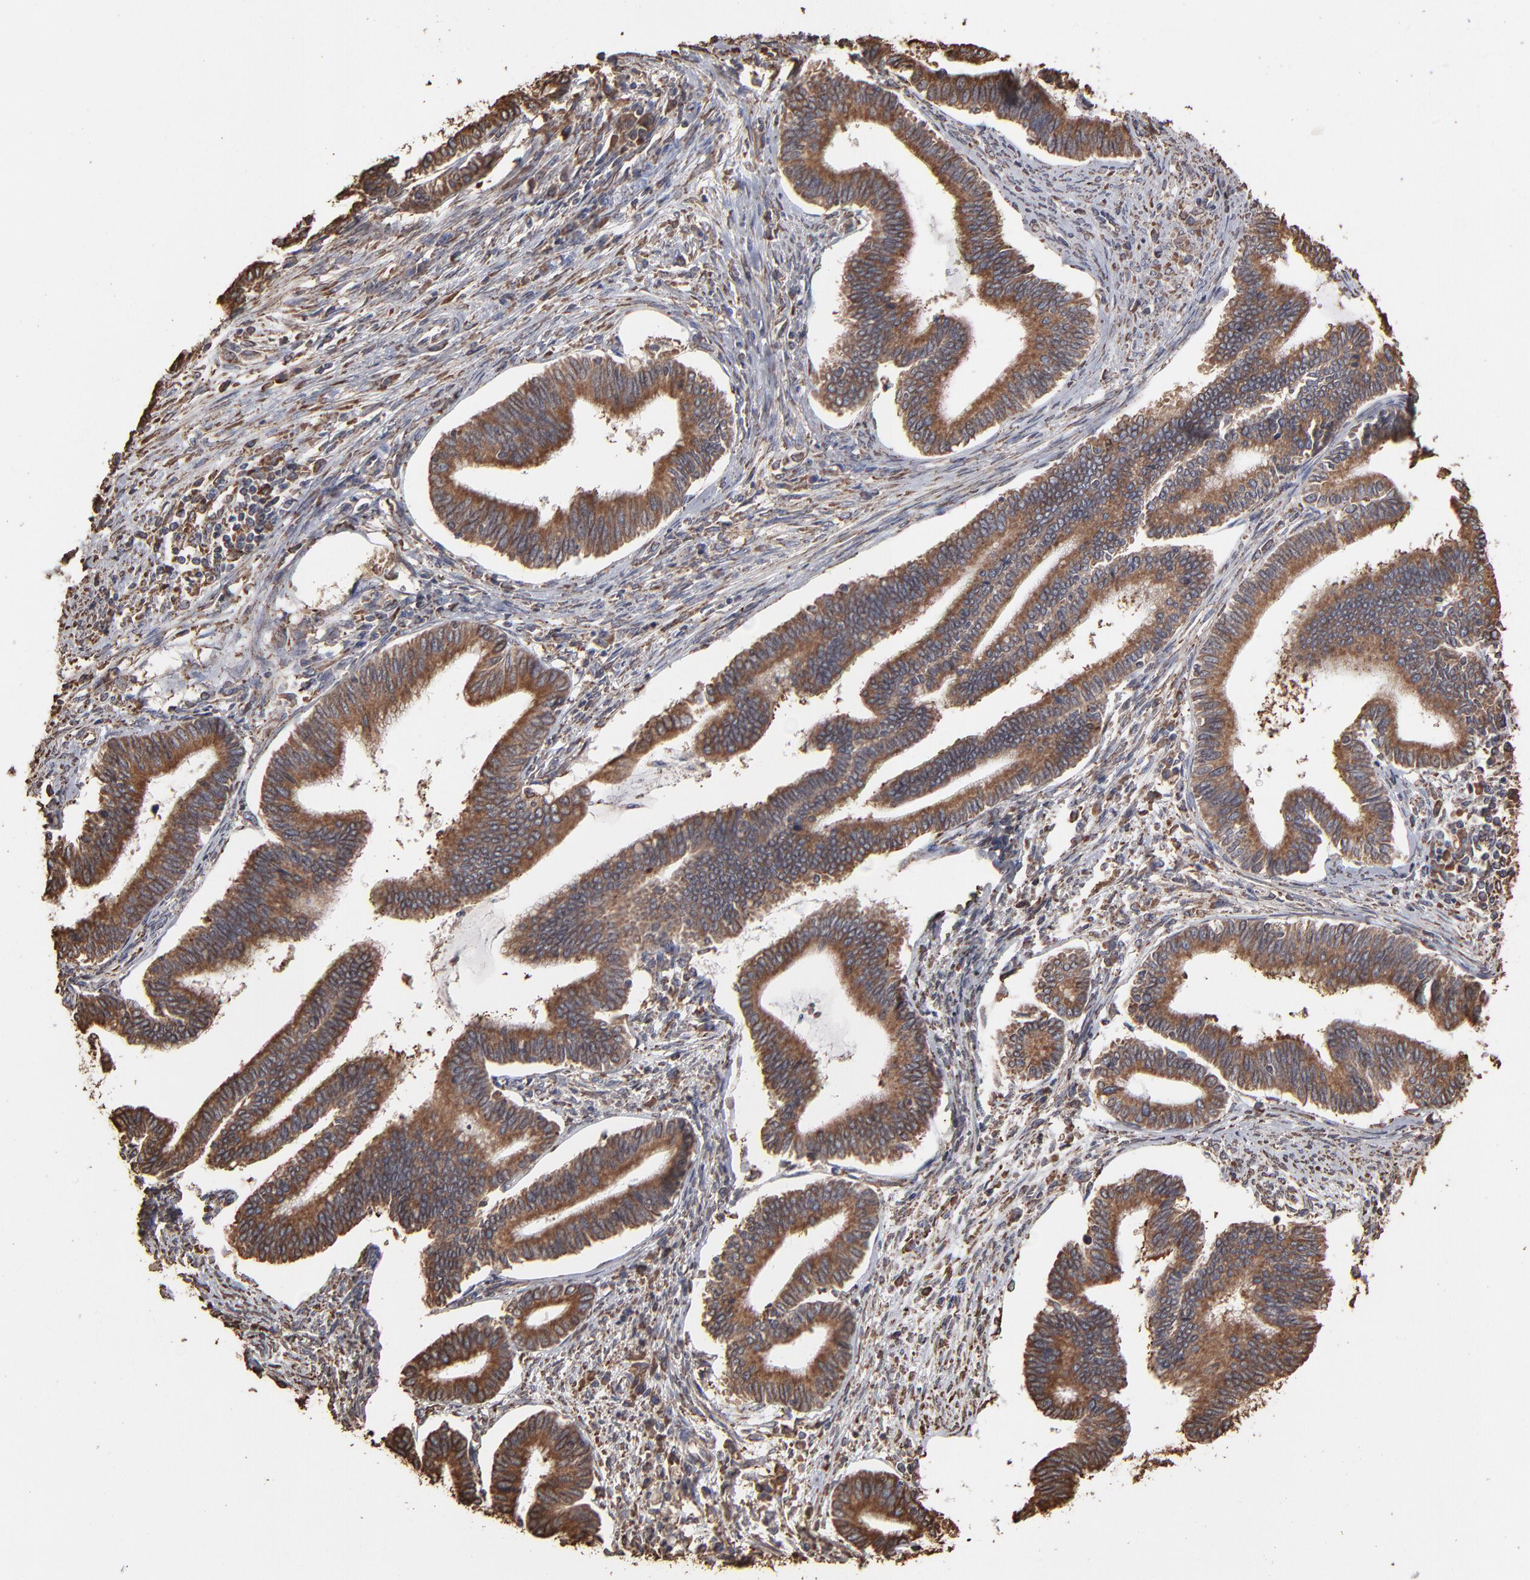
{"staining": {"intensity": "moderate", "quantity": ">75%", "location": "cytoplasmic/membranous"}, "tissue": "cervical cancer", "cell_type": "Tumor cells", "image_type": "cancer", "snomed": [{"axis": "morphology", "description": "Adenocarcinoma, NOS"}, {"axis": "topography", "description": "Cervix"}], "caption": "Adenocarcinoma (cervical) stained with DAB (3,3'-diaminobenzidine) immunohistochemistry (IHC) exhibits medium levels of moderate cytoplasmic/membranous positivity in approximately >75% of tumor cells. The staining is performed using DAB brown chromogen to label protein expression. The nuclei are counter-stained blue using hematoxylin.", "gene": "PDIA3", "patient": {"sex": "female", "age": 36}}